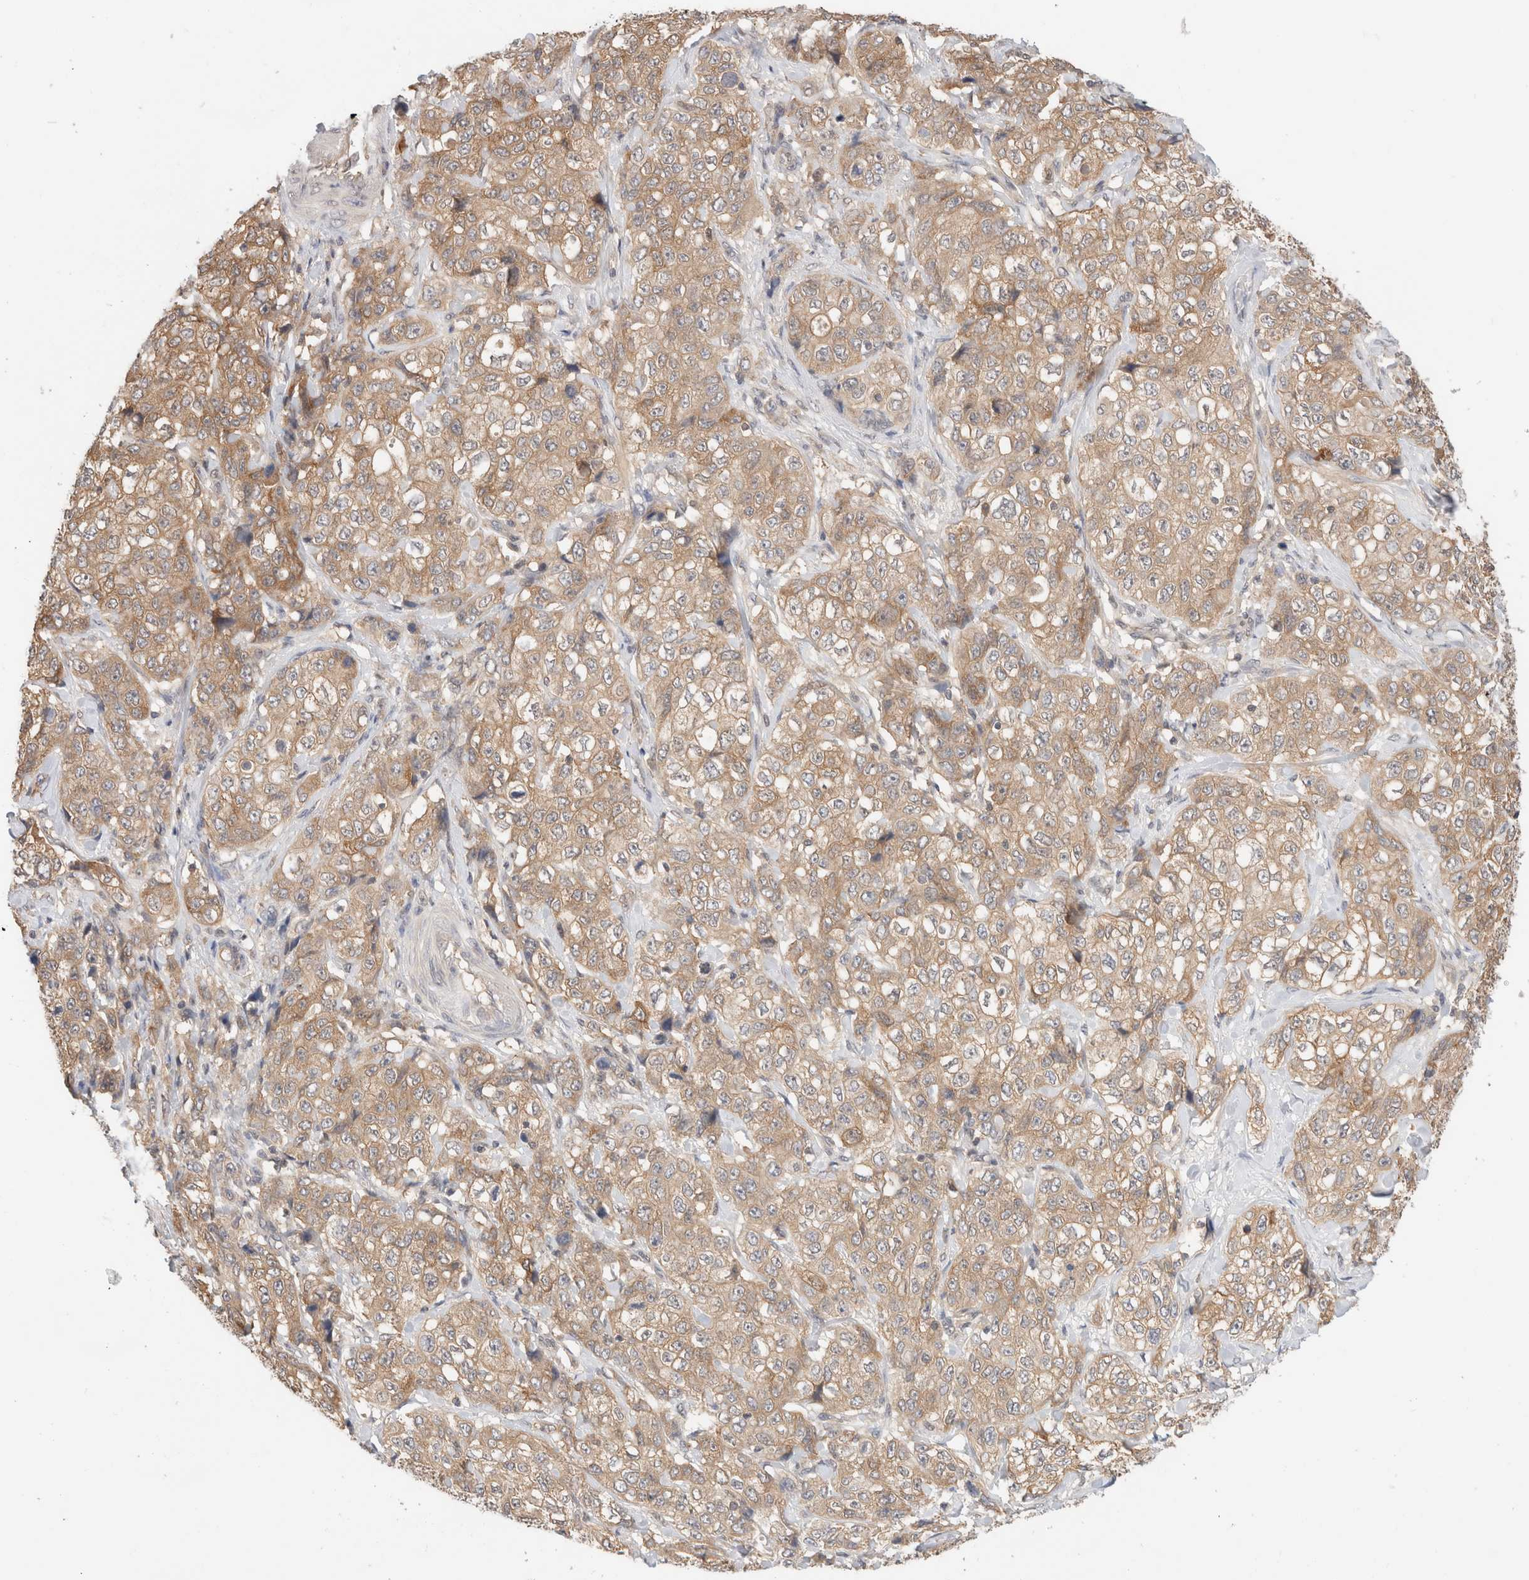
{"staining": {"intensity": "moderate", "quantity": ">75%", "location": "cytoplasmic/membranous"}, "tissue": "stomach cancer", "cell_type": "Tumor cells", "image_type": "cancer", "snomed": [{"axis": "morphology", "description": "Adenocarcinoma, NOS"}, {"axis": "topography", "description": "Stomach"}], "caption": "This image reveals stomach cancer stained with immunohistochemistry (IHC) to label a protein in brown. The cytoplasmic/membranous of tumor cells show moderate positivity for the protein. Nuclei are counter-stained blue.", "gene": "C17orf97", "patient": {"sex": "male", "age": 48}}